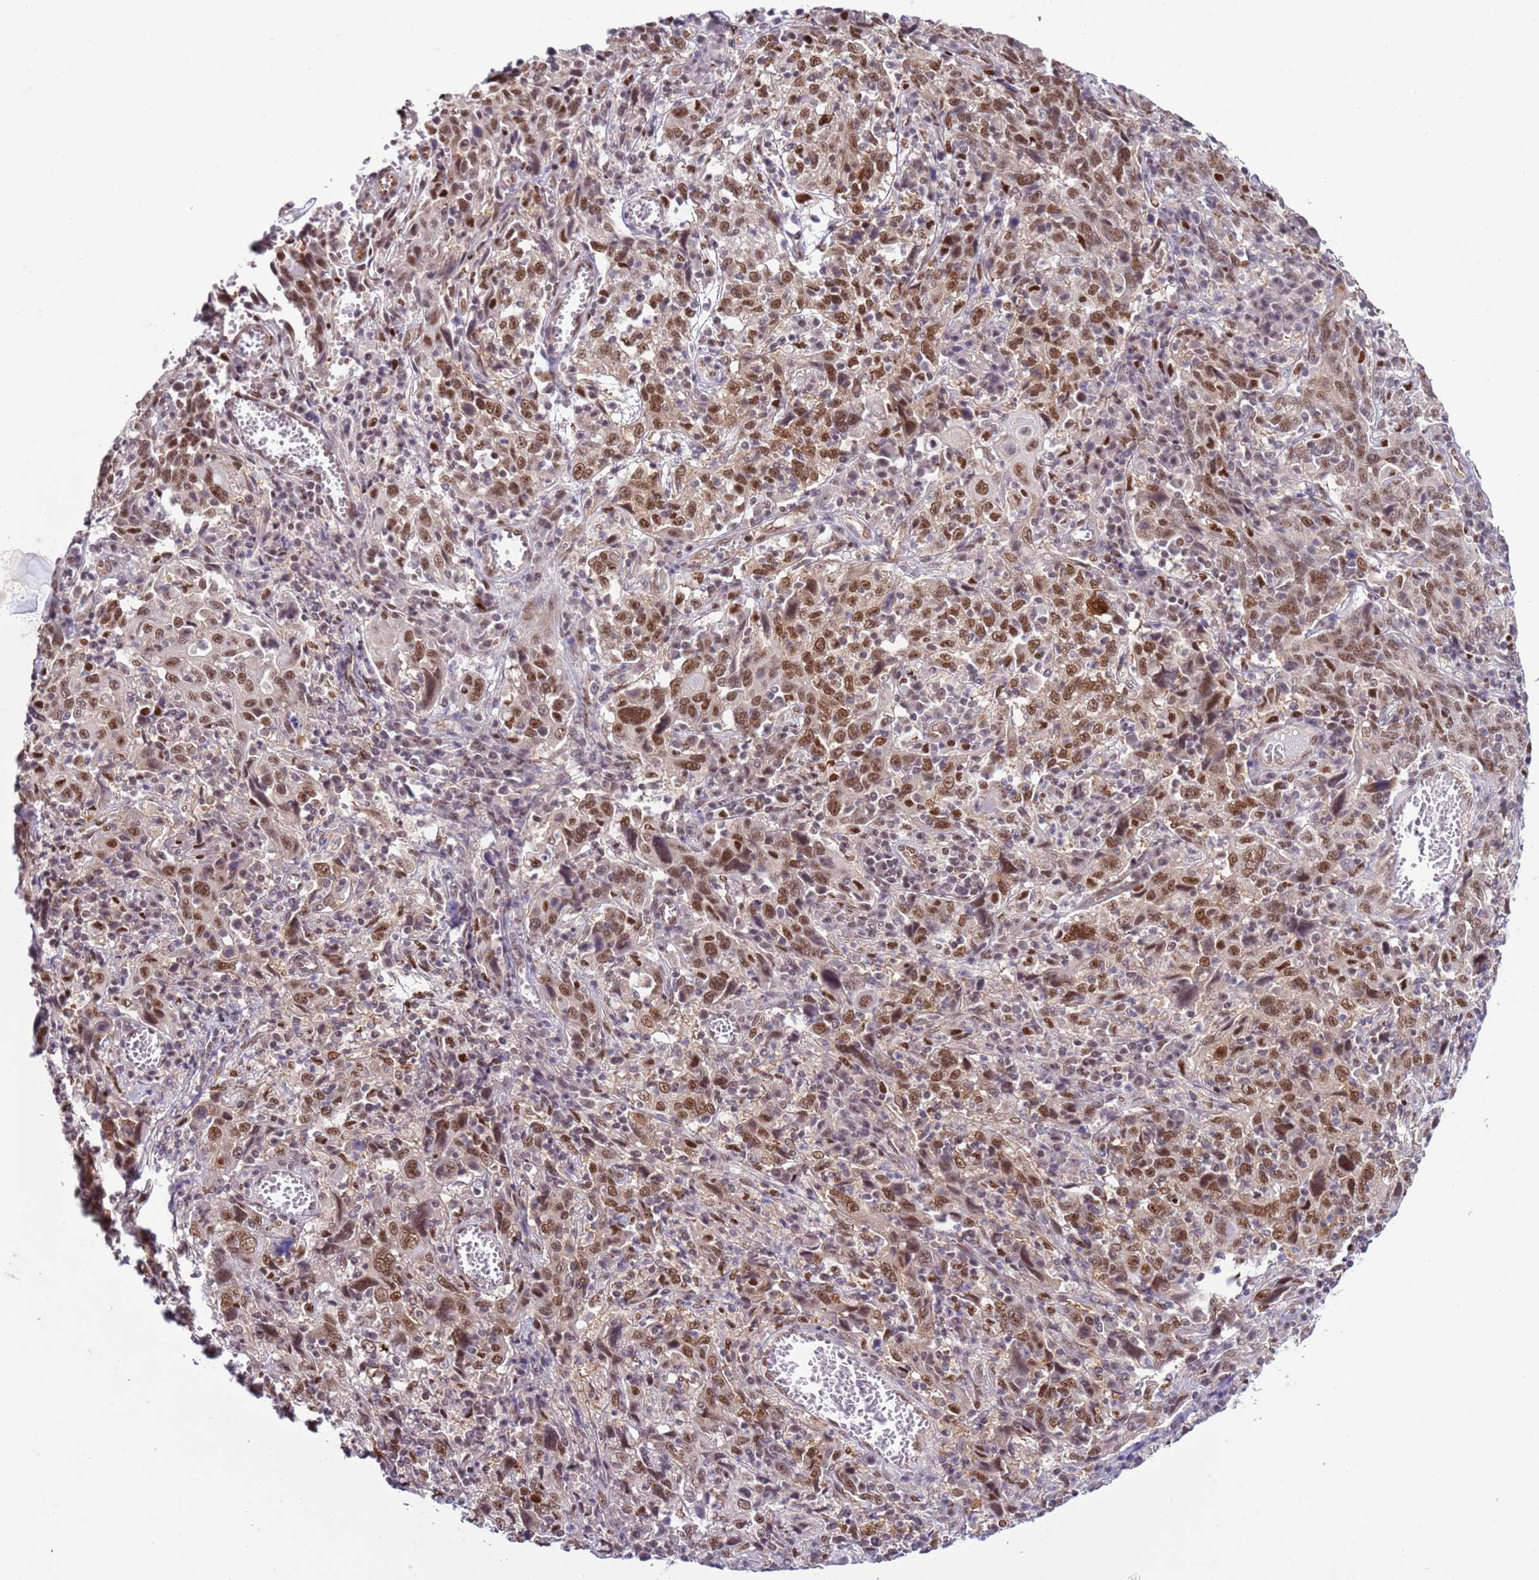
{"staining": {"intensity": "moderate", "quantity": ">75%", "location": "nuclear"}, "tissue": "cervical cancer", "cell_type": "Tumor cells", "image_type": "cancer", "snomed": [{"axis": "morphology", "description": "Squamous cell carcinoma, NOS"}, {"axis": "topography", "description": "Cervix"}], "caption": "Cervical cancer tissue exhibits moderate nuclear expression in about >75% of tumor cells", "gene": "PRPF6", "patient": {"sex": "female", "age": 46}}